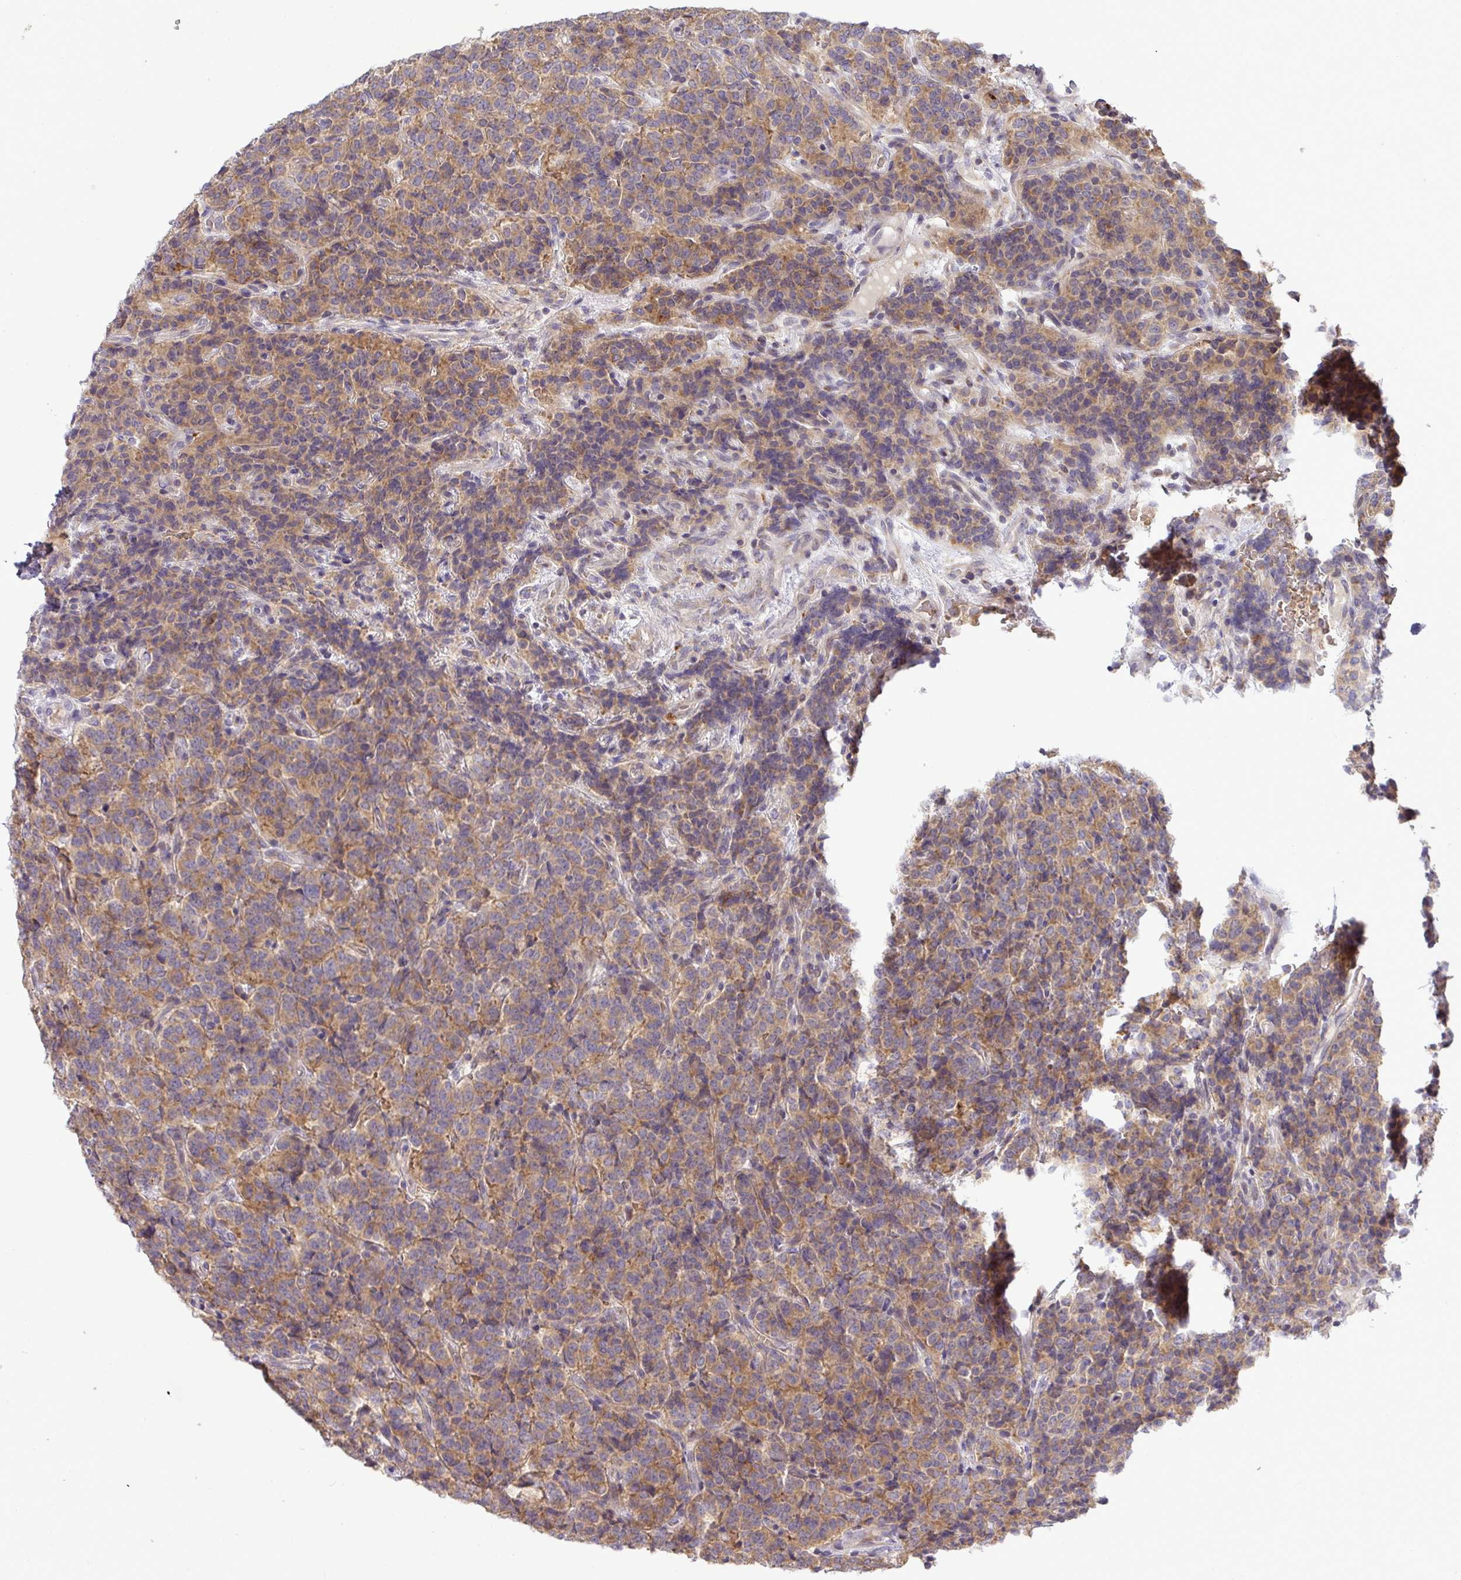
{"staining": {"intensity": "weak", "quantity": "25%-75%", "location": "cytoplasmic/membranous"}, "tissue": "carcinoid", "cell_type": "Tumor cells", "image_type": "cancer", "snomed": [{"axis": "morphology", "description": "Carcinoid, malignant, NOS"}, {"axis": "topography", "description": "Pancreas"}], "caption": "The photomicrograph demonstrates a brown stain indicating the presence of a protein in the cytoplasmic/membranous of tumor cells in malignant carcinoid.", "gene": "SLC9A6", "patient": {"sex": "male", "age": 36}}